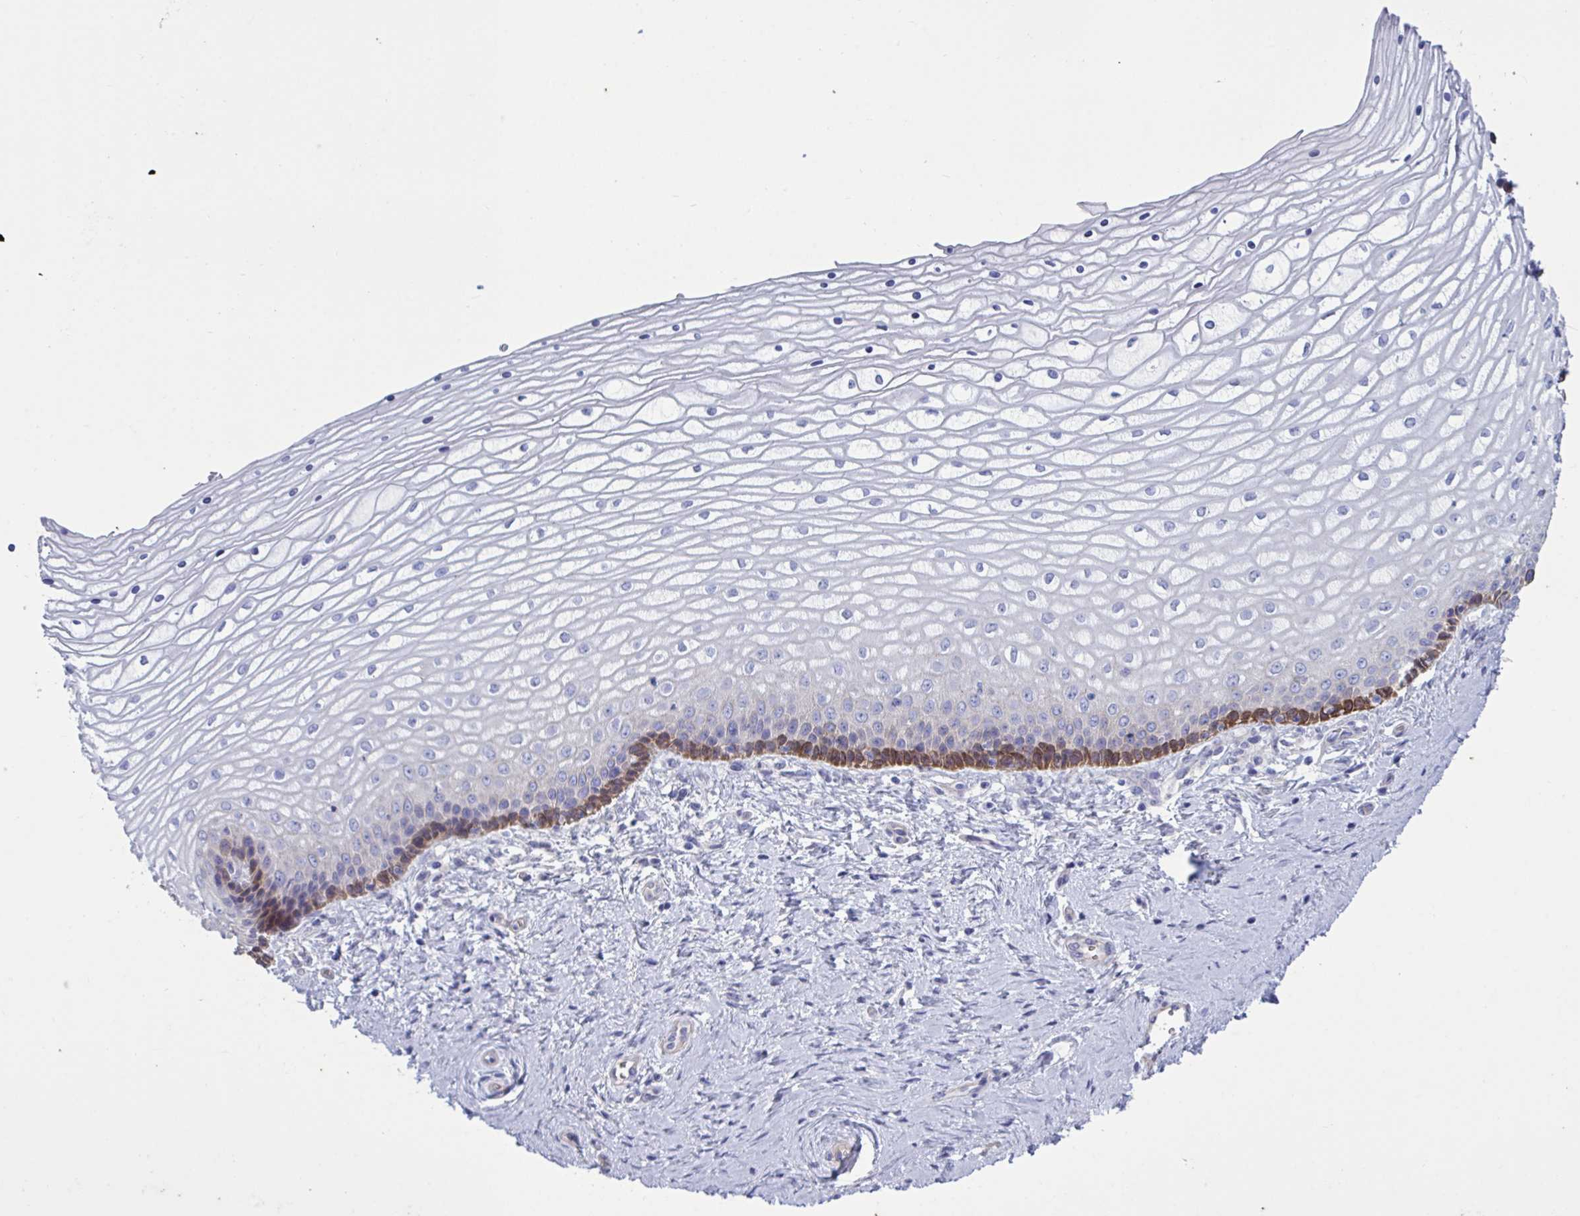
{"staining": {"intensity": "strong", "quantity": "<25%", "location": "cytoplasmic/membranous"}, "tissue": "vagina", "cell_type": "Squamous epithelial cells", "image_type": "normal", "snomed": [{"axis": "morphology", "description": "Normal tissue, NOS"}, {"axis": "topography", "description": "Vagina"}], "caption": "Protein expression by immunohistochemistry (IHC) shows strong cytoplasmic/membranous staining in about <25% of squamous epithelial cells in unremarkable vagina.", "gene": "SLC66A1", "patient": {"sex": "female", "age": 45}}